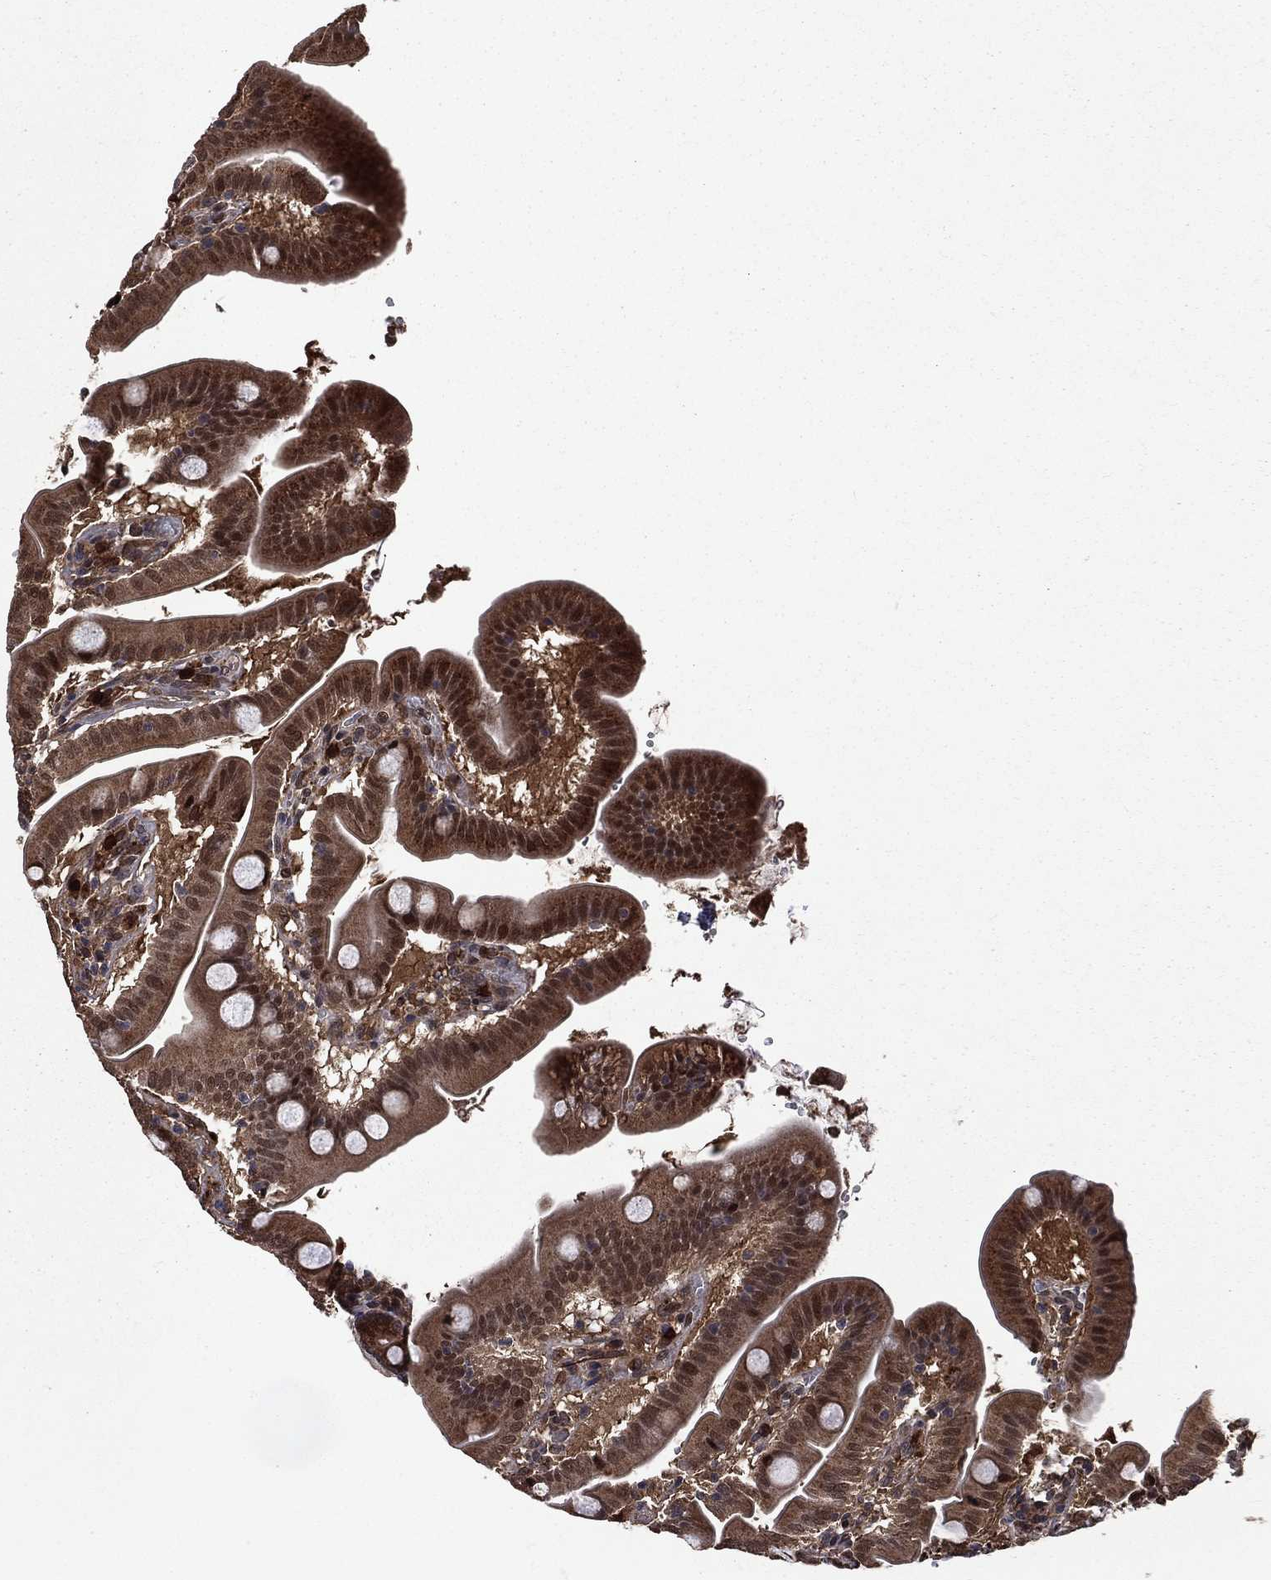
{"staining": {"intensity": "strong", "quantity": ">75%", "location": "cytoplasmic/membranous"}, "tissue": "duodenum", "cell_type": "Glandular cells", "image_type": "normal", "snomed": [{"axis": "morphology", "description": "Normal tissue, NOS"}, {"axis": "topography", "description": "Duodenum"}], "caption": "High-power microscopy captured an IHC image of benign duodenum, revealing strong cytoplasmic/membranous expression in about >75% of glandular cells.", "gene": "LENG8", "patient": {"sex": "male", "age": 59}}